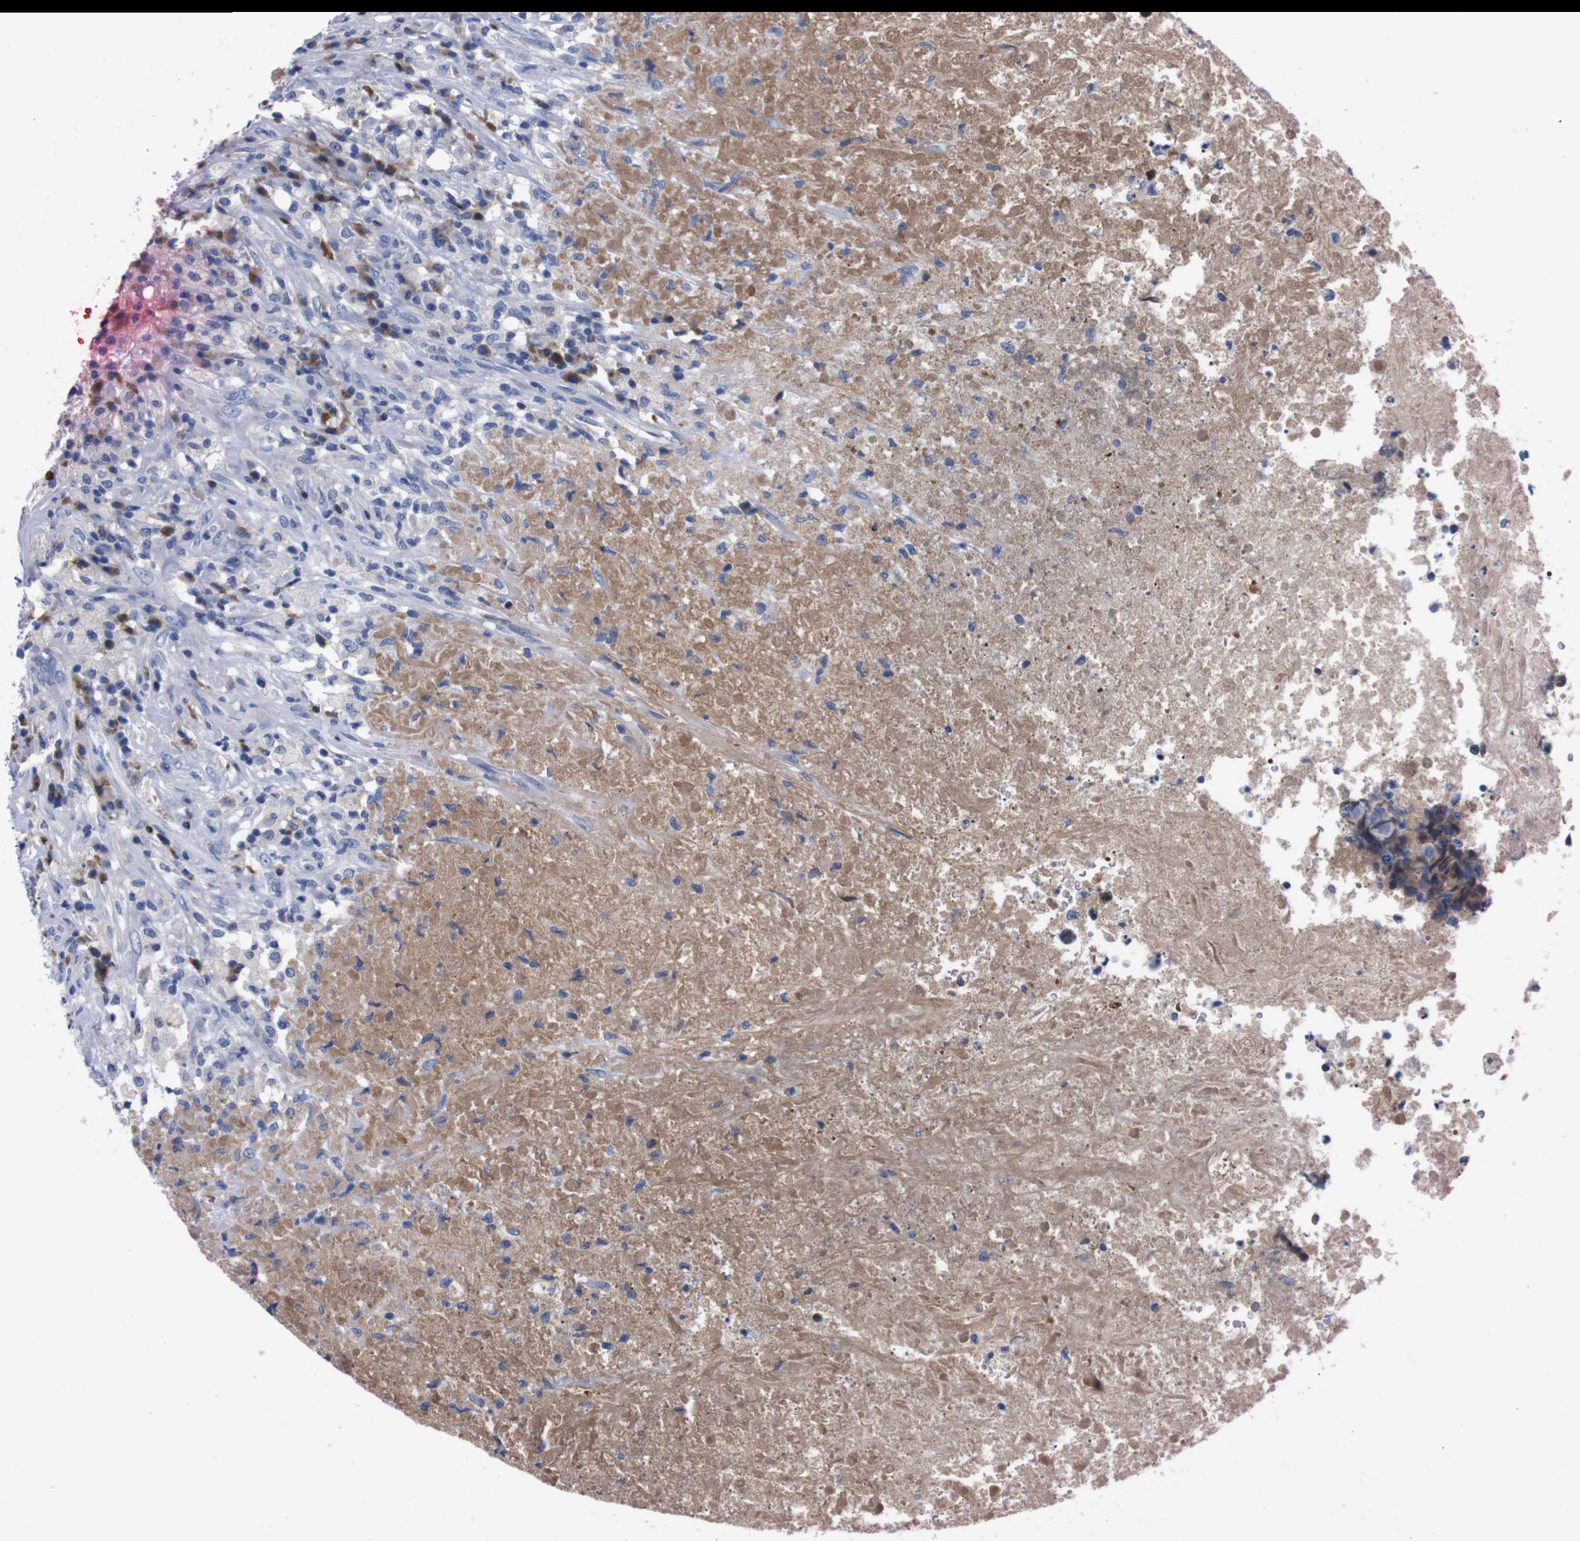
{"staining": {"intensity": "negative", "quantity": "none", "location": "none"}, "tissue": "testis cancer", "cell_type": "Tumor cells", "image_type": "cancer", "snomed": [{"axis": "morphology", "description": "Necrosis, NOS"}, {"axis": "morphology", "description": "Carcinoma, Embryonal, NOS"}, {"axis": "topography", "description": "Testis"}], "caption": "Human testis cancer stained for a protein using immunohistochemistry (IHC) reveals no positivity in tumor cells.", "gene": "FAM210A", "patient": {"sex": "male", "age": 19}}